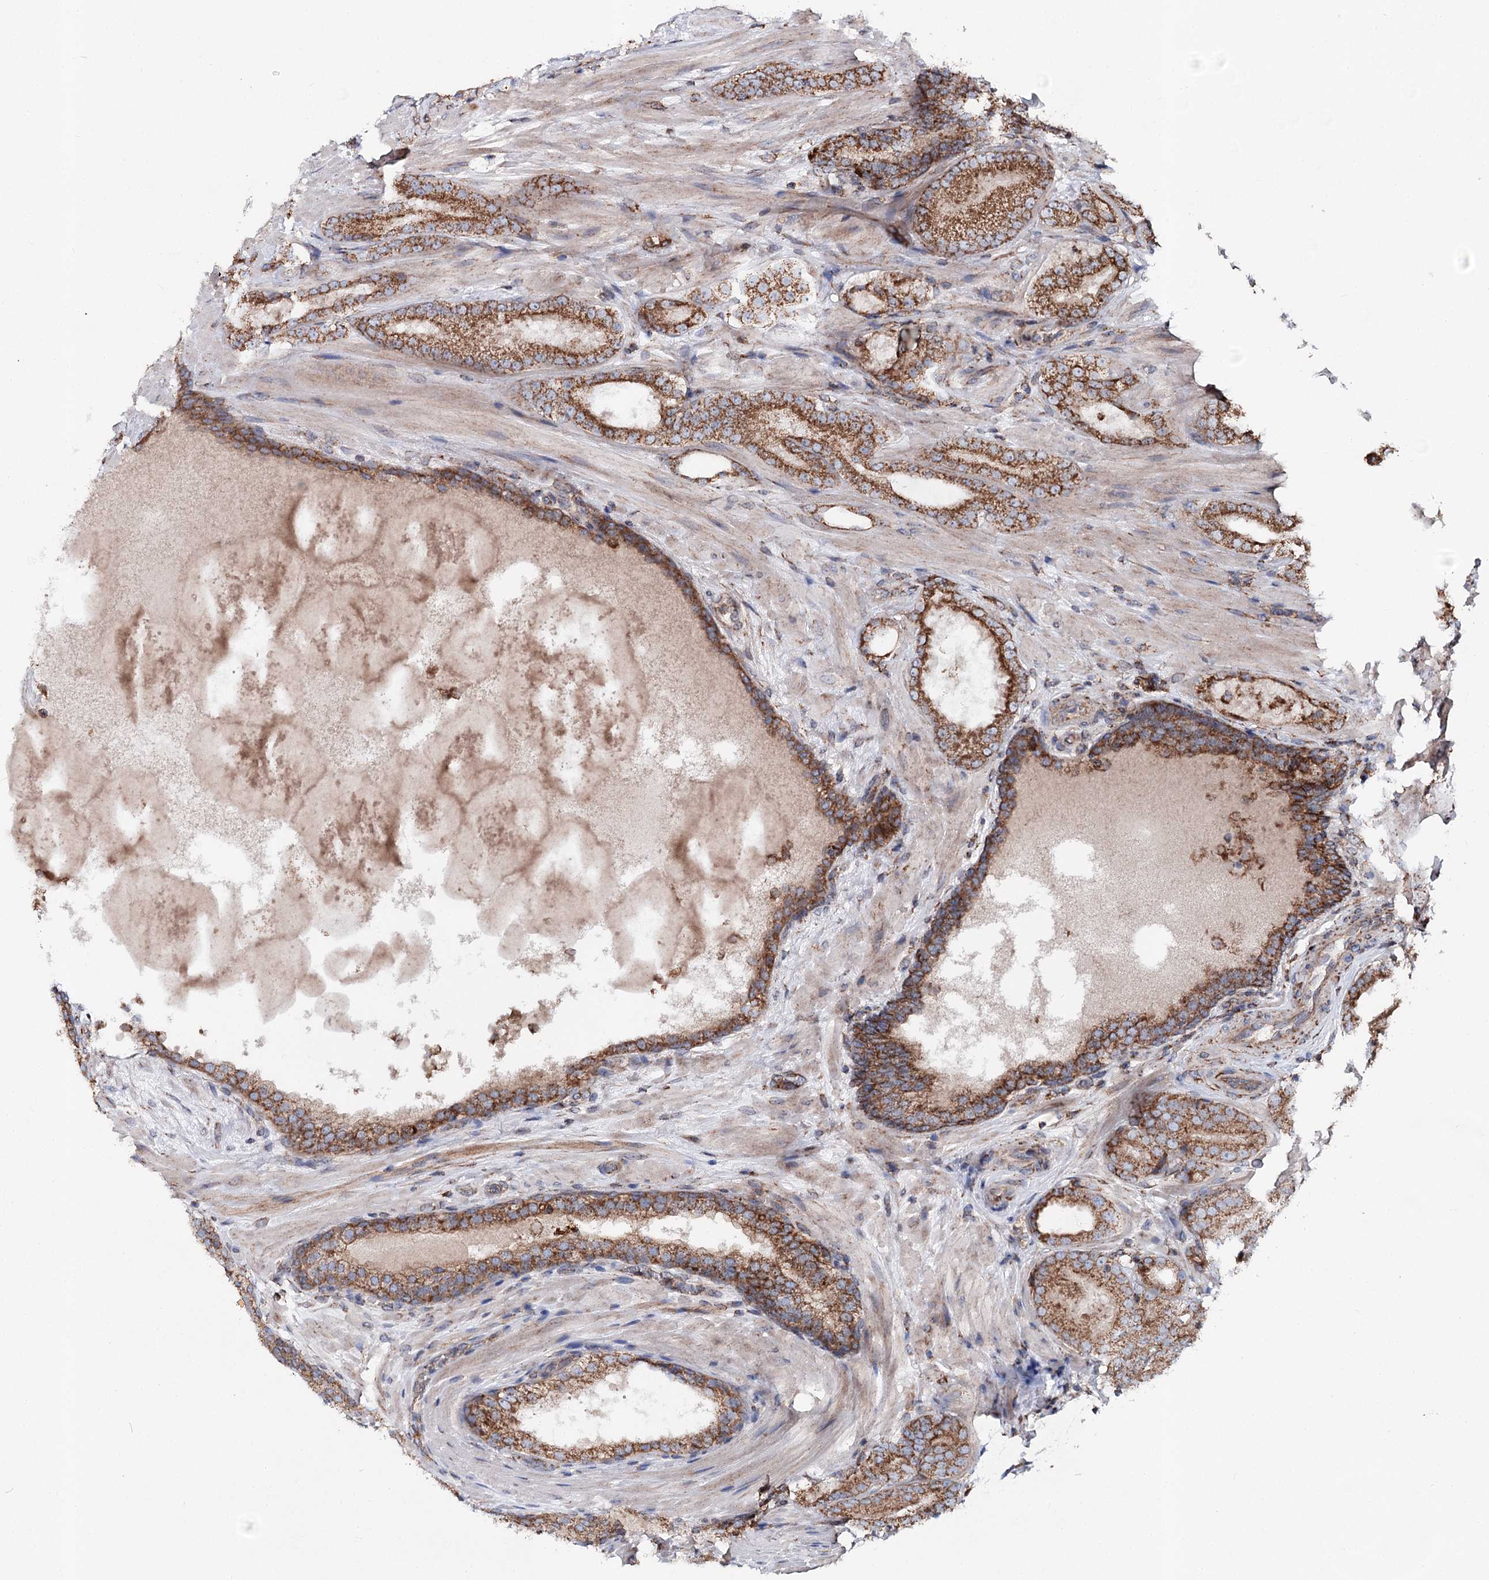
{"staining": {"intensity": "moderate", "quantity": ">75%", "location": "cytoplasmic/membranous"}, "tissue": "prostate cancer", "cell_type": "Tumor cells", "image_type": "cancer", "snomed": [{"axis": "morphology", "description": "Adenocarcinoma, High grade"}, {"axis": "topography", "description": "Prostate"}], "caption": "High-magnification brightfield microscopy of adenocarcinoma (high-grade) (prostate) stained with DAB (3,3'-diaminobenzidine) (brown) and counterstained with hematoxylin (blue). tumor cells exhibit moderate cytoplasmic/membranous positivity is appreciated in approximately>75% of cells.", "gene": "MSANTD2", "patient": {"sex": "male", "age": 60}}